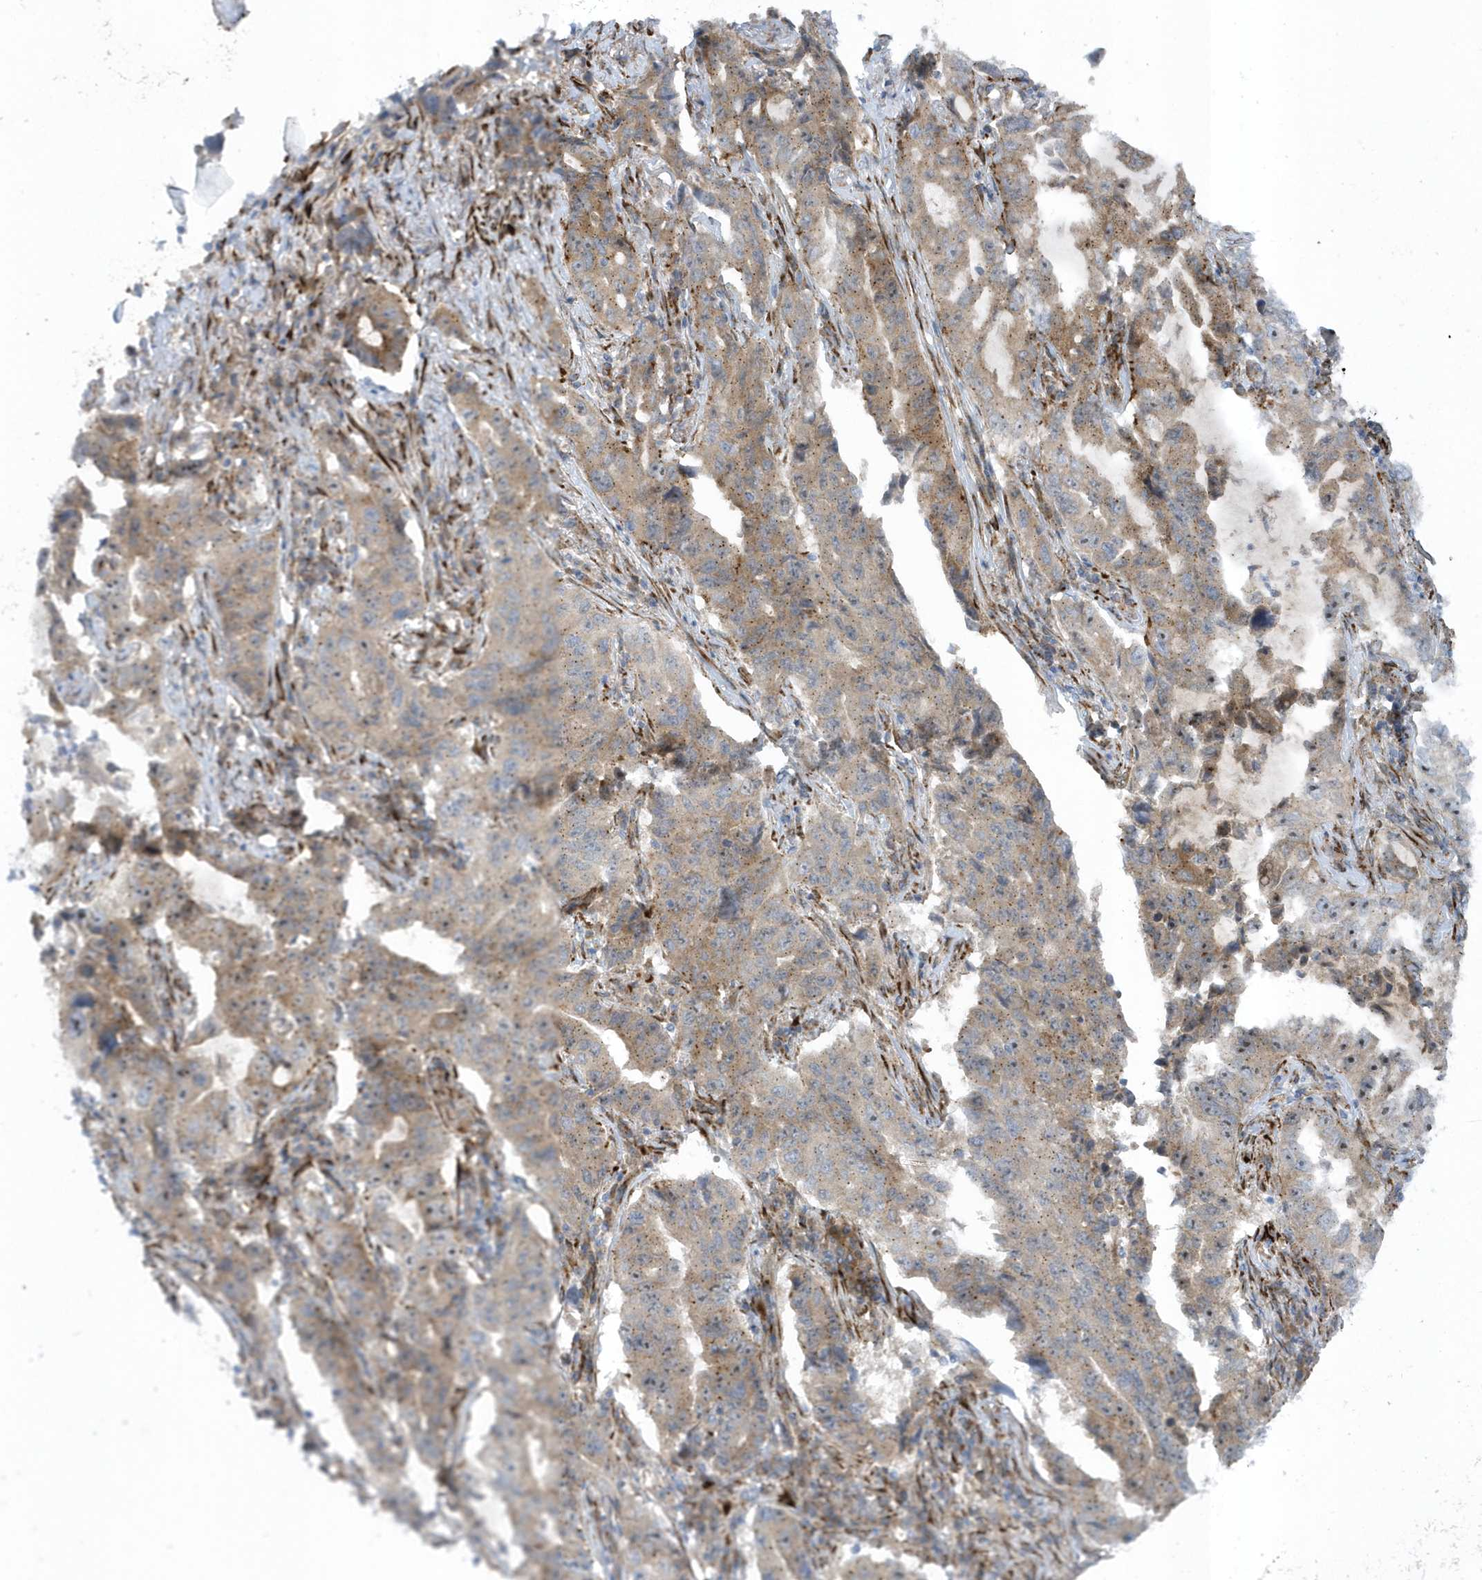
{"staining": {"intensity": "weak", "quantity": ">75%", "location": "cytoplasmic/membranous"}, "tissue": "lung cancer", "cell_type": "Tumor cells", "image_type": "cancer", "snomed": [{"axis": "morphology", "description": "Adenocarcinoma, NOS"}, {"axis": "topography", "description": "Lung"}], "caption": "Immunohistochemistry histopathology image of lung cancer (adenocarcinoma) stained for a protein (brown), which reveals low levels of weak cytoplasmic/membranous positivity in about >75% of tumor cells.", "gene": "FAM98A", "patient": {"sex": "female", "age": 51}}